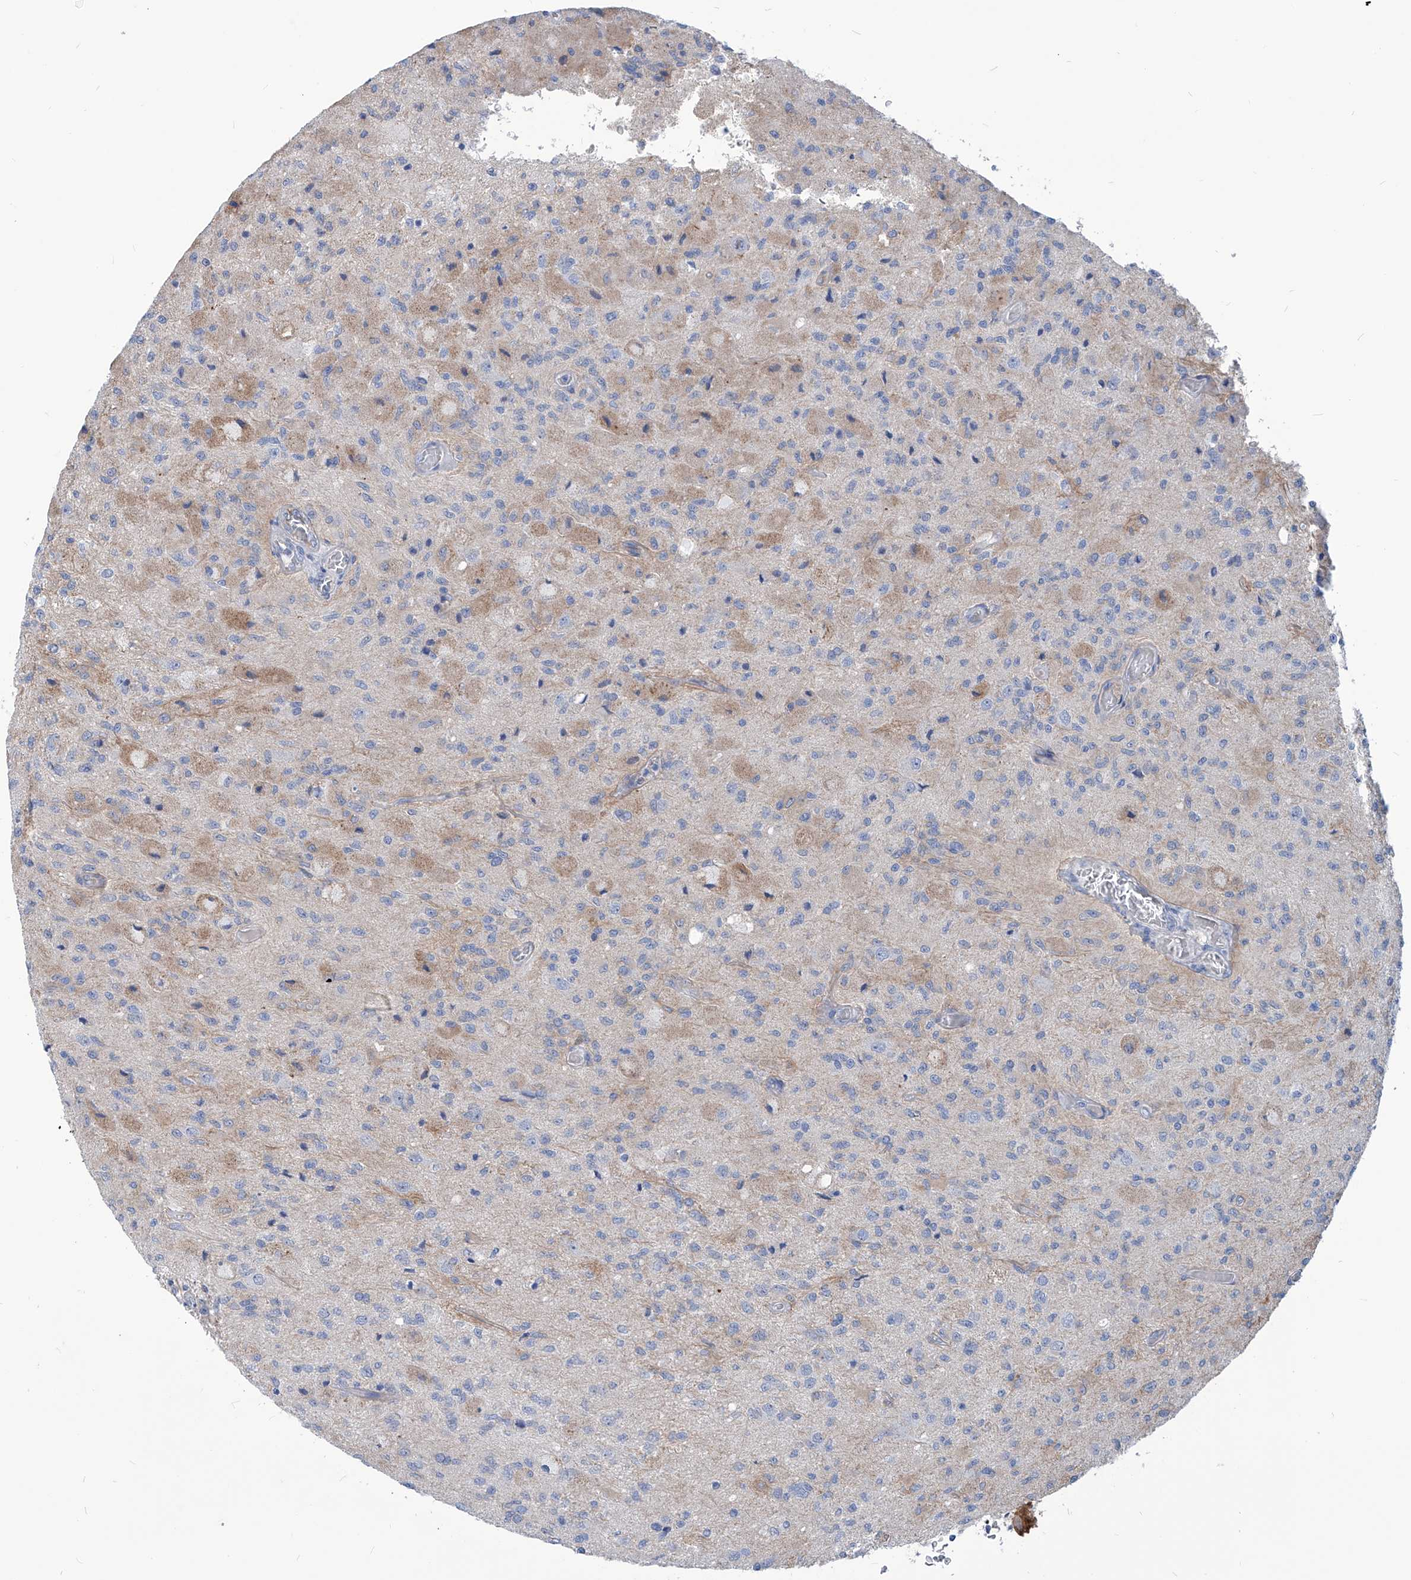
{"staining": {"intensity": "negative", "quantity": "none", "location": "none"}, "tissue": "glioma", "cell_type": "Tumor cells", "image_type": "cancer", "snomed": [{"axis": "morphology", "description": "Normal tissue, NOS"}, {"axis": "morphology", "description": "Glioma, malignant, High grade"}, {"axis": "topography", "description": "Cerebral cortex"}], "caption": "Immunohistochemical staining of glioma demonstrates no significant expression in tumor cells. The staining is performed using DAB (3,3'-diaminobenzidine) brown chromogen with nuclei counter-stained in using hematoxylin.", "gene": "AKAP10", "patient": {"sex": "male", "age": 77}}